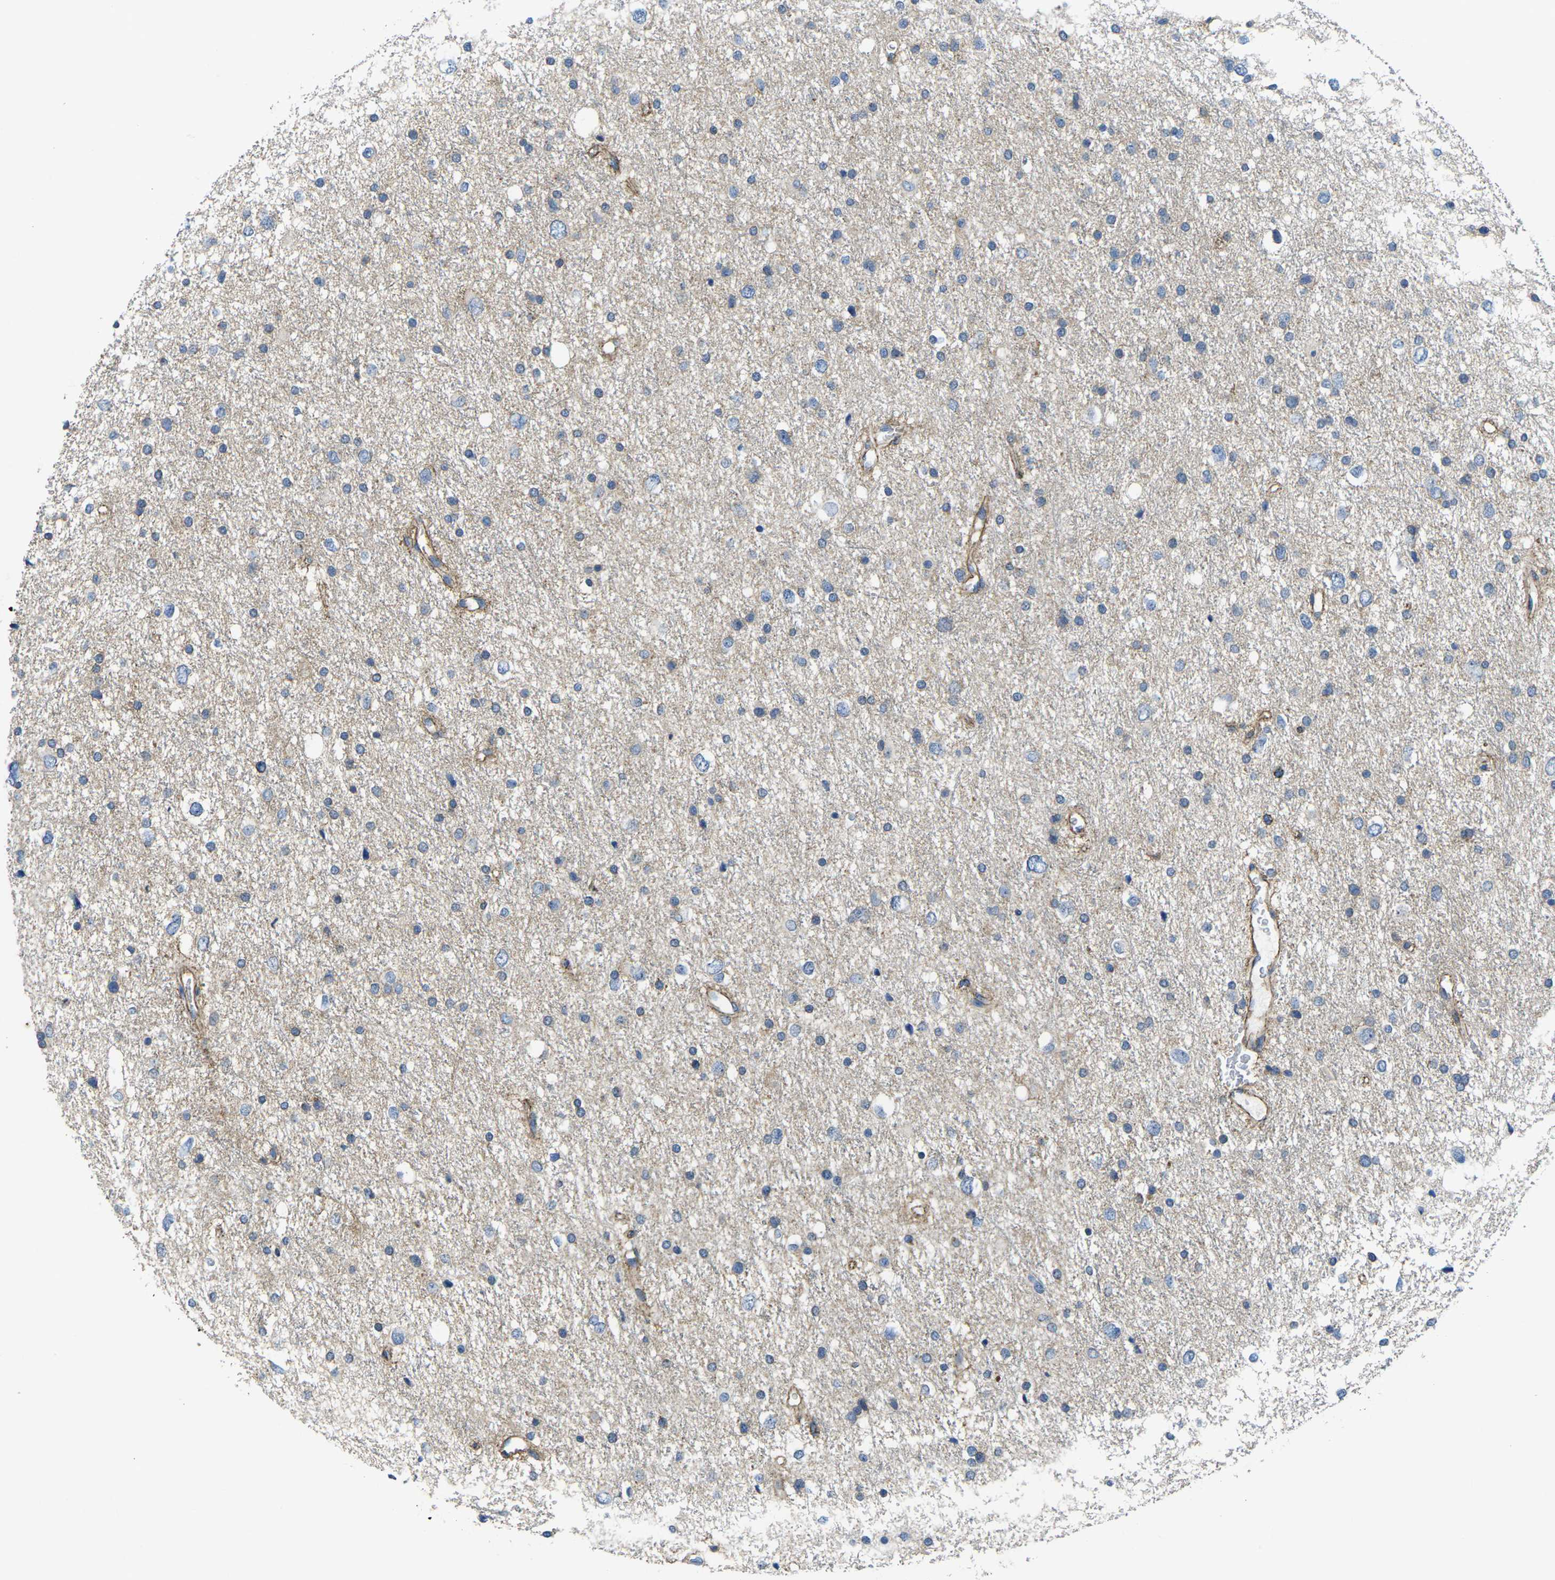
{"staining": {"intensity": "weak", "quantity": "25%-75%", "location": "cytoplasmic/membranous"}, "tissue": "glioma", "cell_type": "Tumor cells", "image_type": "cancer", "snomed": [{"axis": "morphology", "description": "Glioma, malignant, Low grade"}, {"axis": "topography", "description": "Brain"}], "caption": "Weak cytoplasmic/membranous staining for a protein is identified in approximately 25%-75% of tumor cells of glioma using immunohistochemistry.", "gene": "CTNND1", "patient": {"sex": "female", "age": 37}}